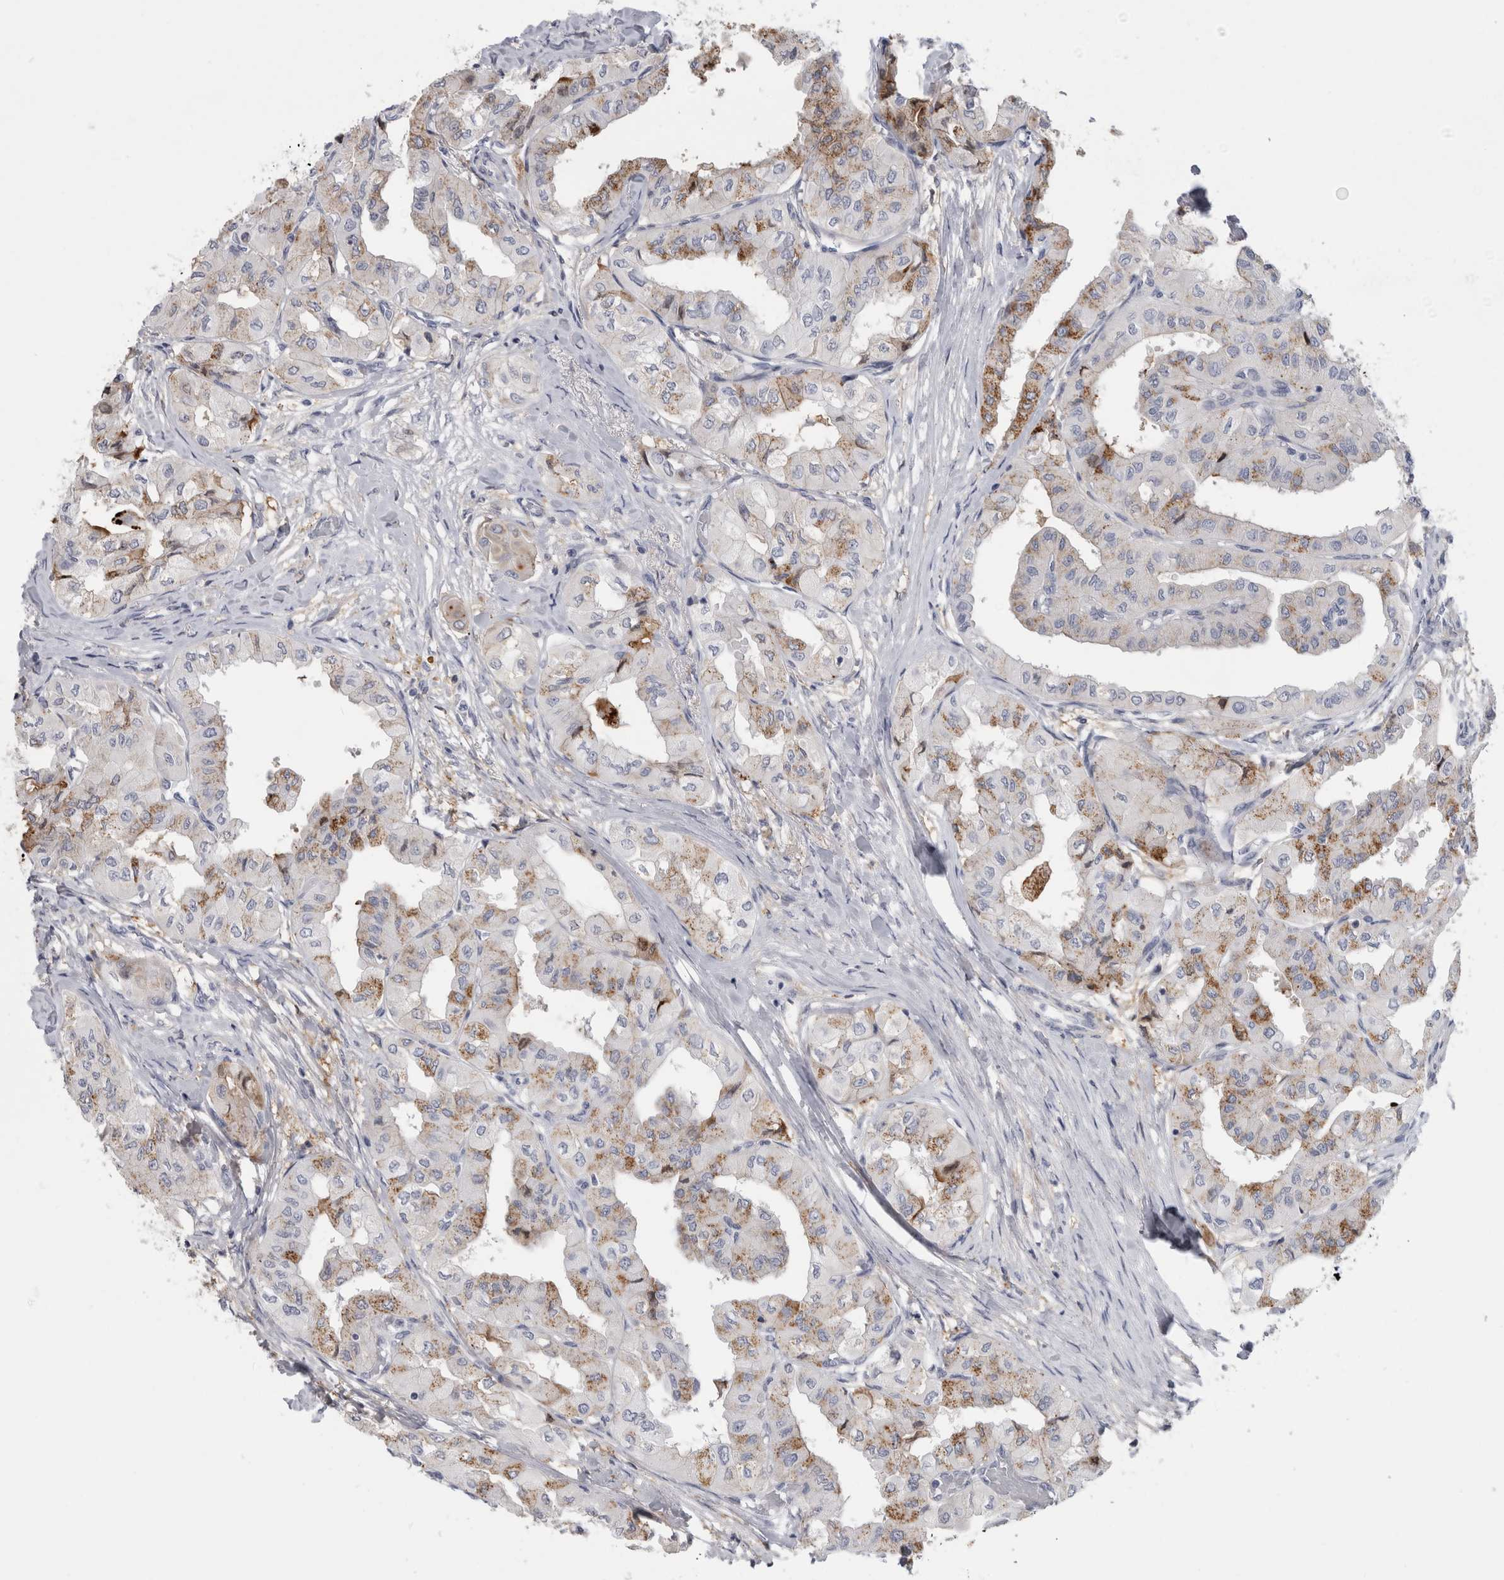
{"staining": {"intensity": "moderate", "quantity": "<25%", "location": "cytoplasmic/membranous"}, "tissue": "thyroid cancer", "cell_type": "Tumor cells", "image_type": "cancer", "snomed": [{"axis": "morphology", "description": "Papillary adenocarcinoma, NOS"}, {"axis": "topography", "description": "Thyroid gland"}], "caption": "IHC staining of thyroid cancer (papillary adenocarcinoma), which displays low levels of moderate cytoplasmic/membranous expression in approximately <25% of tumor cells indicating moderate cytoplasmic/membranous protein expression. The staining was performed using DAB (brown) for protein detection and nuclei were counterstained in hematoxylin (blue).", "gene": "DNAJC24", "patient": {"sex": "female", "age": 59}}